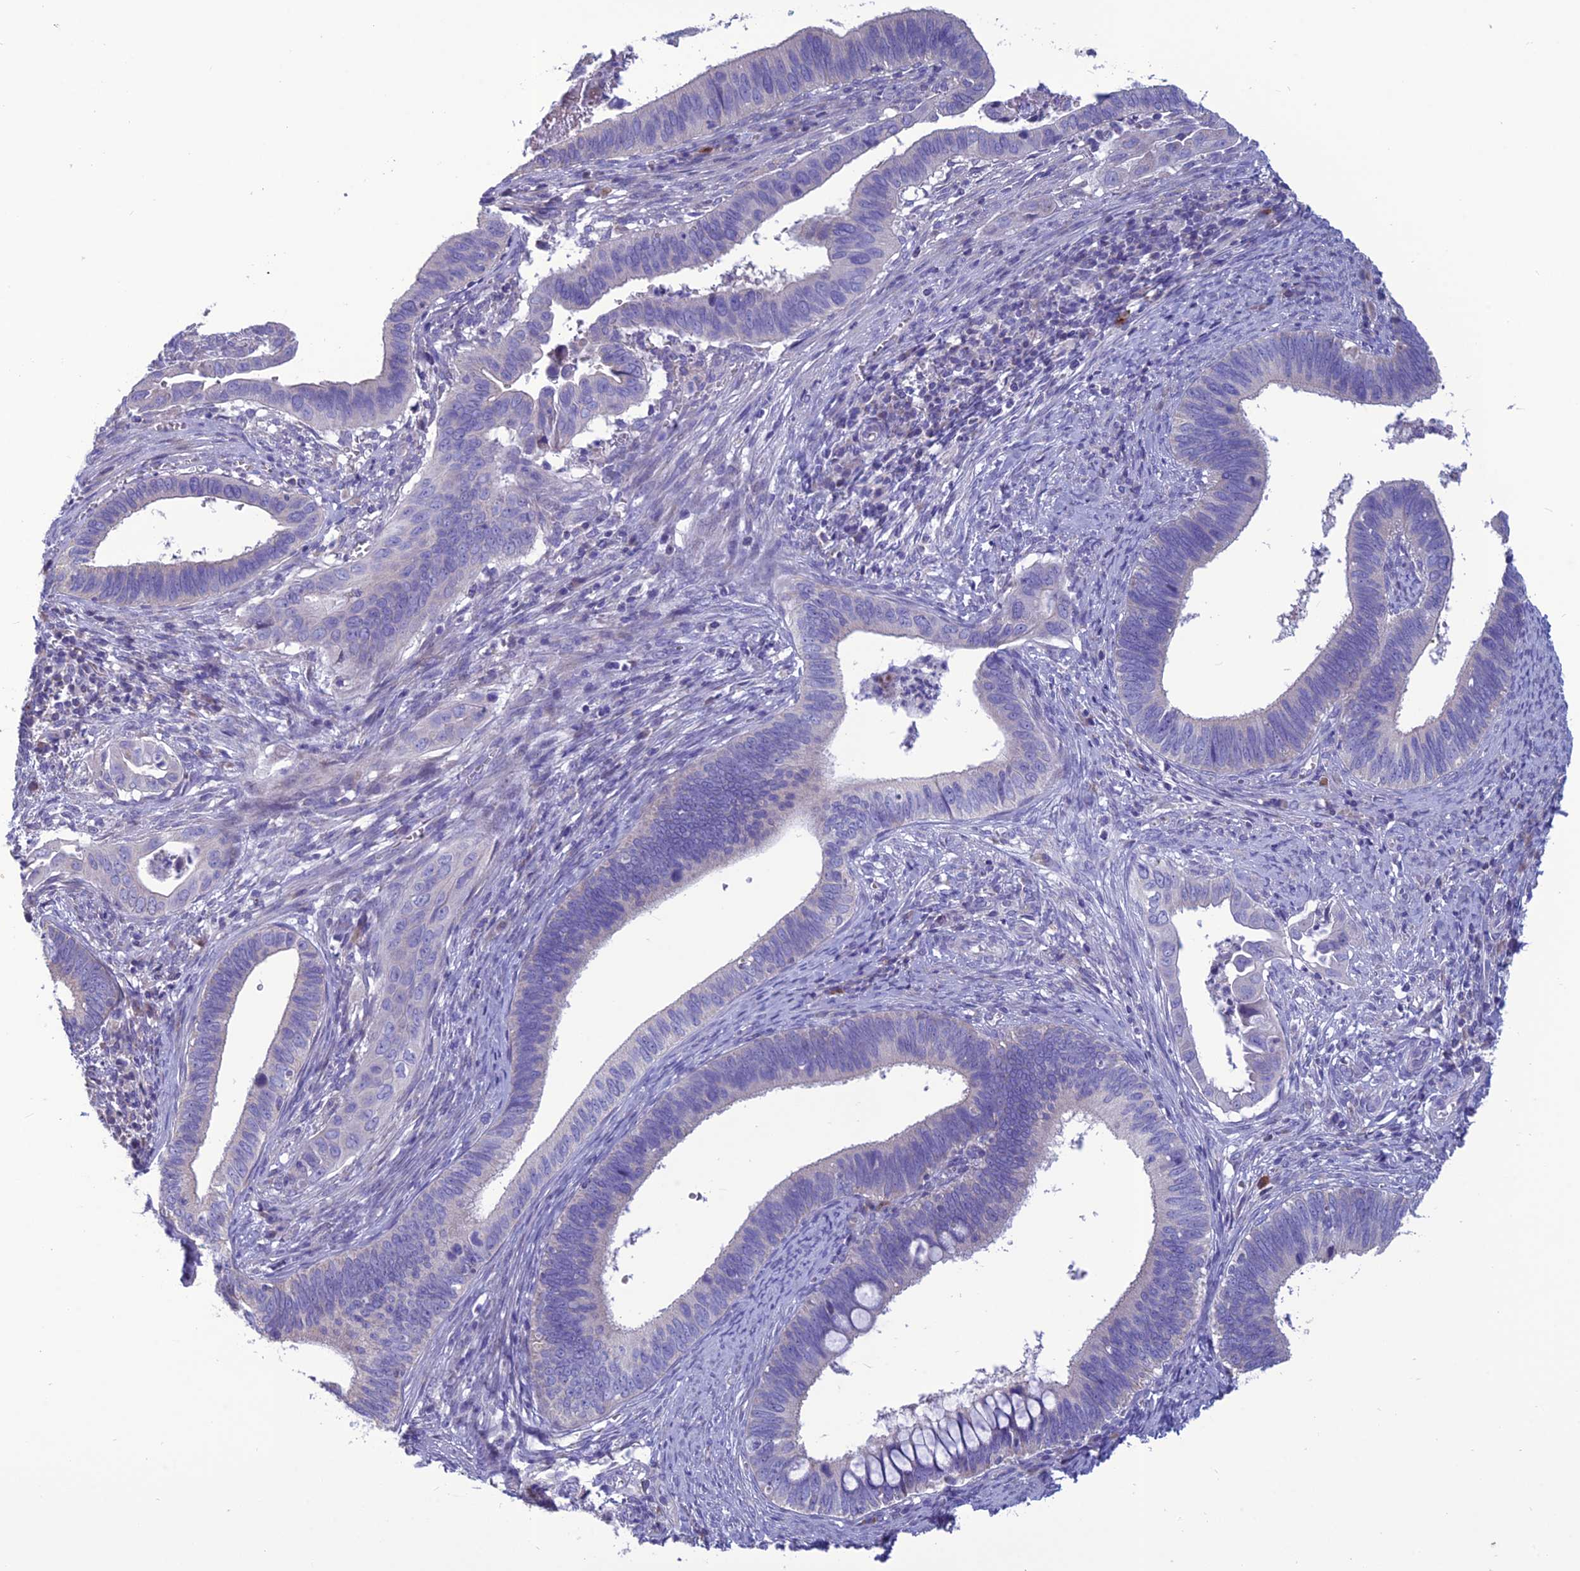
{"staining": {"intensity": "negative", "quantity": "none", "location": "none"}, "tissue": "cervical cancer", "cell_type": "Tumor cells", "image_type": "cancer", "snomed": [{"axis": "morphology", "description": "Adenocarcinoma, NOS"}, {"axis": "topography", "description": "Cervix"}], "caption": "Immunohistochemical staining of cervical cancer (adenocarcinoma) exhibits no significant staining in tumor cells.", "gene": "BHMT2", "patient": {"sex": "female", "age": 42}}